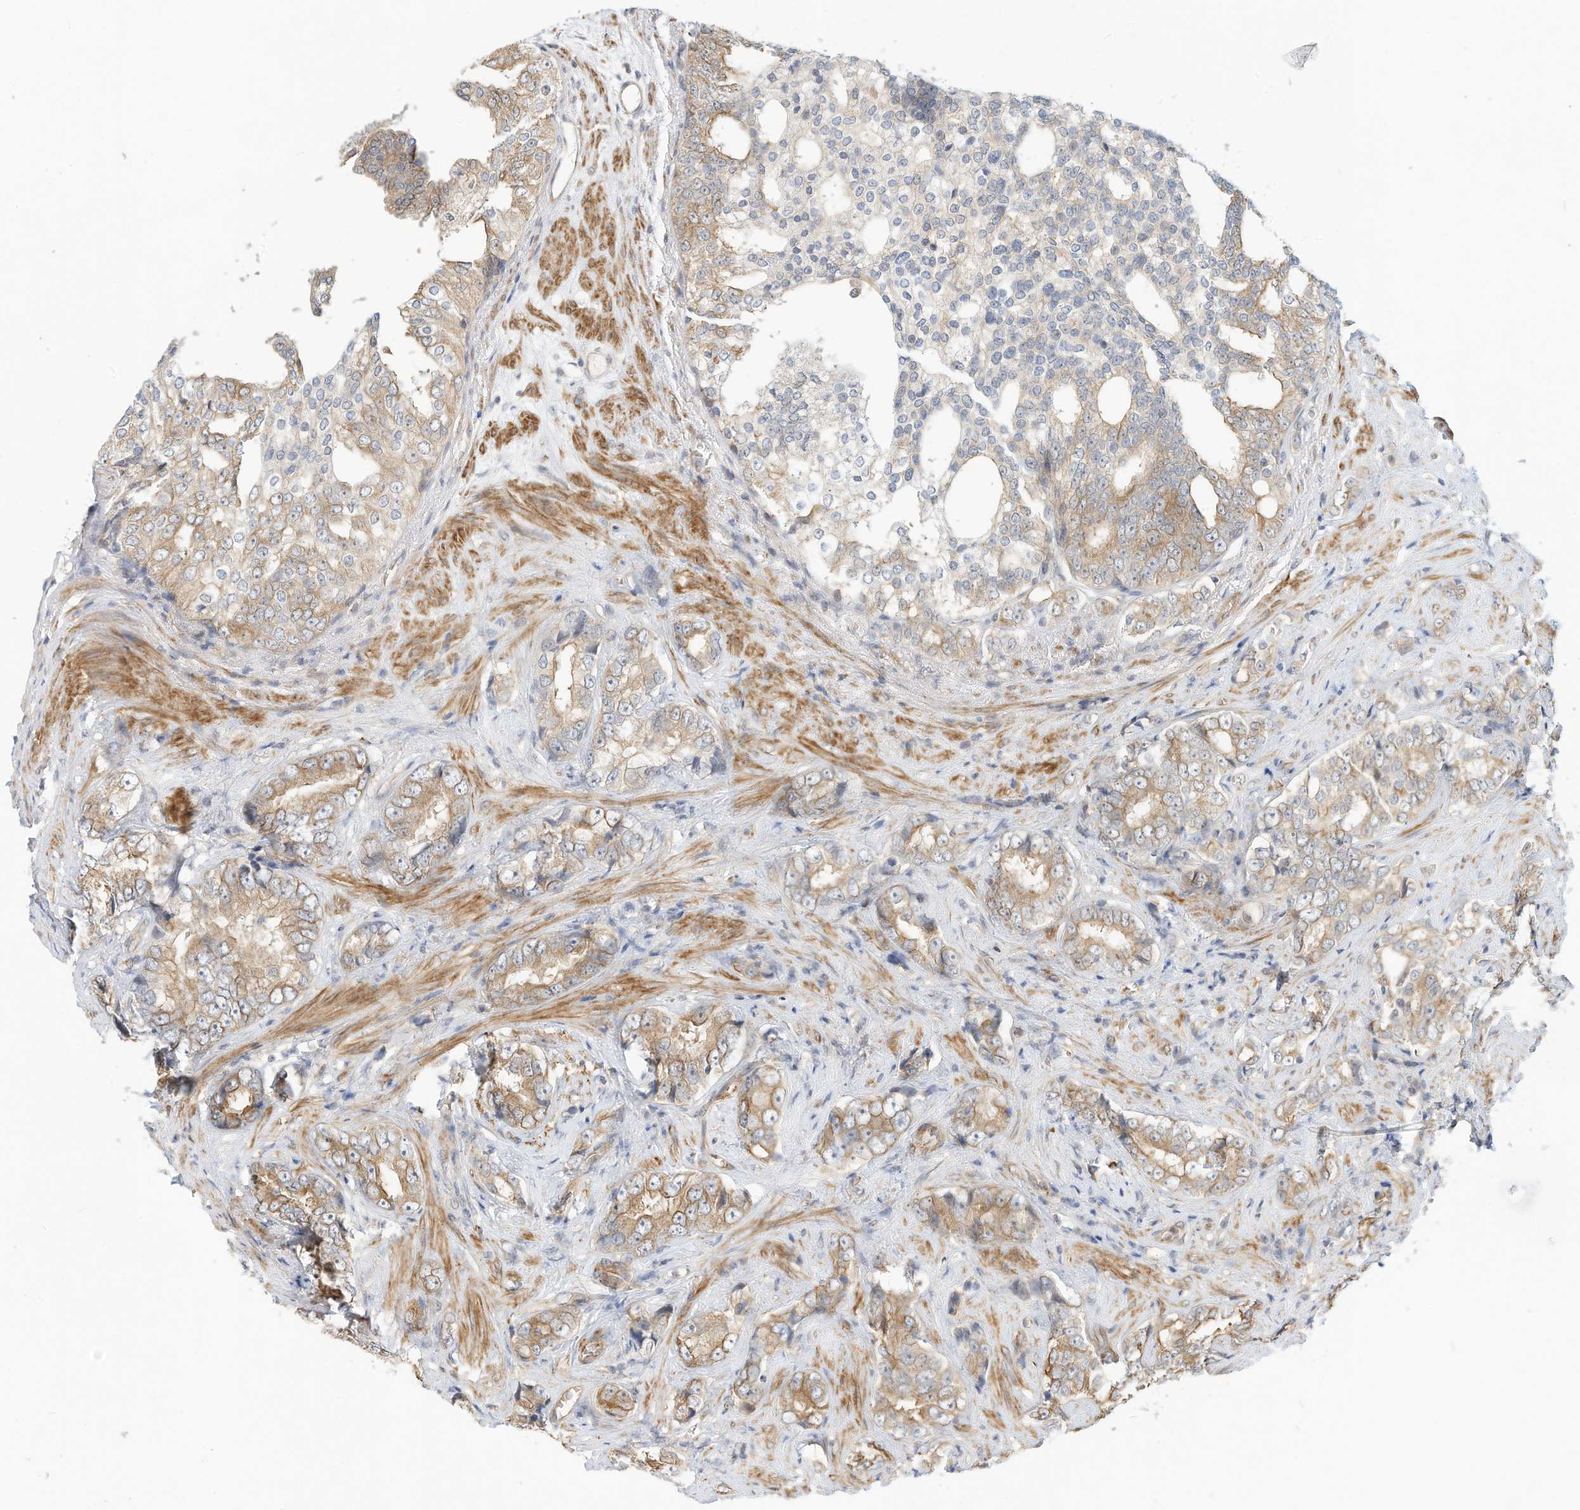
{"staining": {"intensity": "weak", "quantity": ">75%", "location": "cytoplasmic/membranous"}, "tissue": "prostate cancer", "cell_type": "Tumor cells", "image_type": "cancer", "snomed": [{"axis": "morphology", "description": "Adenocarcinoma, High grade"}, {"axis": "topography", "description": "Prostate"}], "caption": "Approximately >75% of tumor cells in prostate adenocarcinoma (high-grade) show weak cytoplasmic/membranous protein expression as visualized by brown immunohistochemical staining.", "gene": "OFD1", "patient": {"sex": "male", "age": 66}}